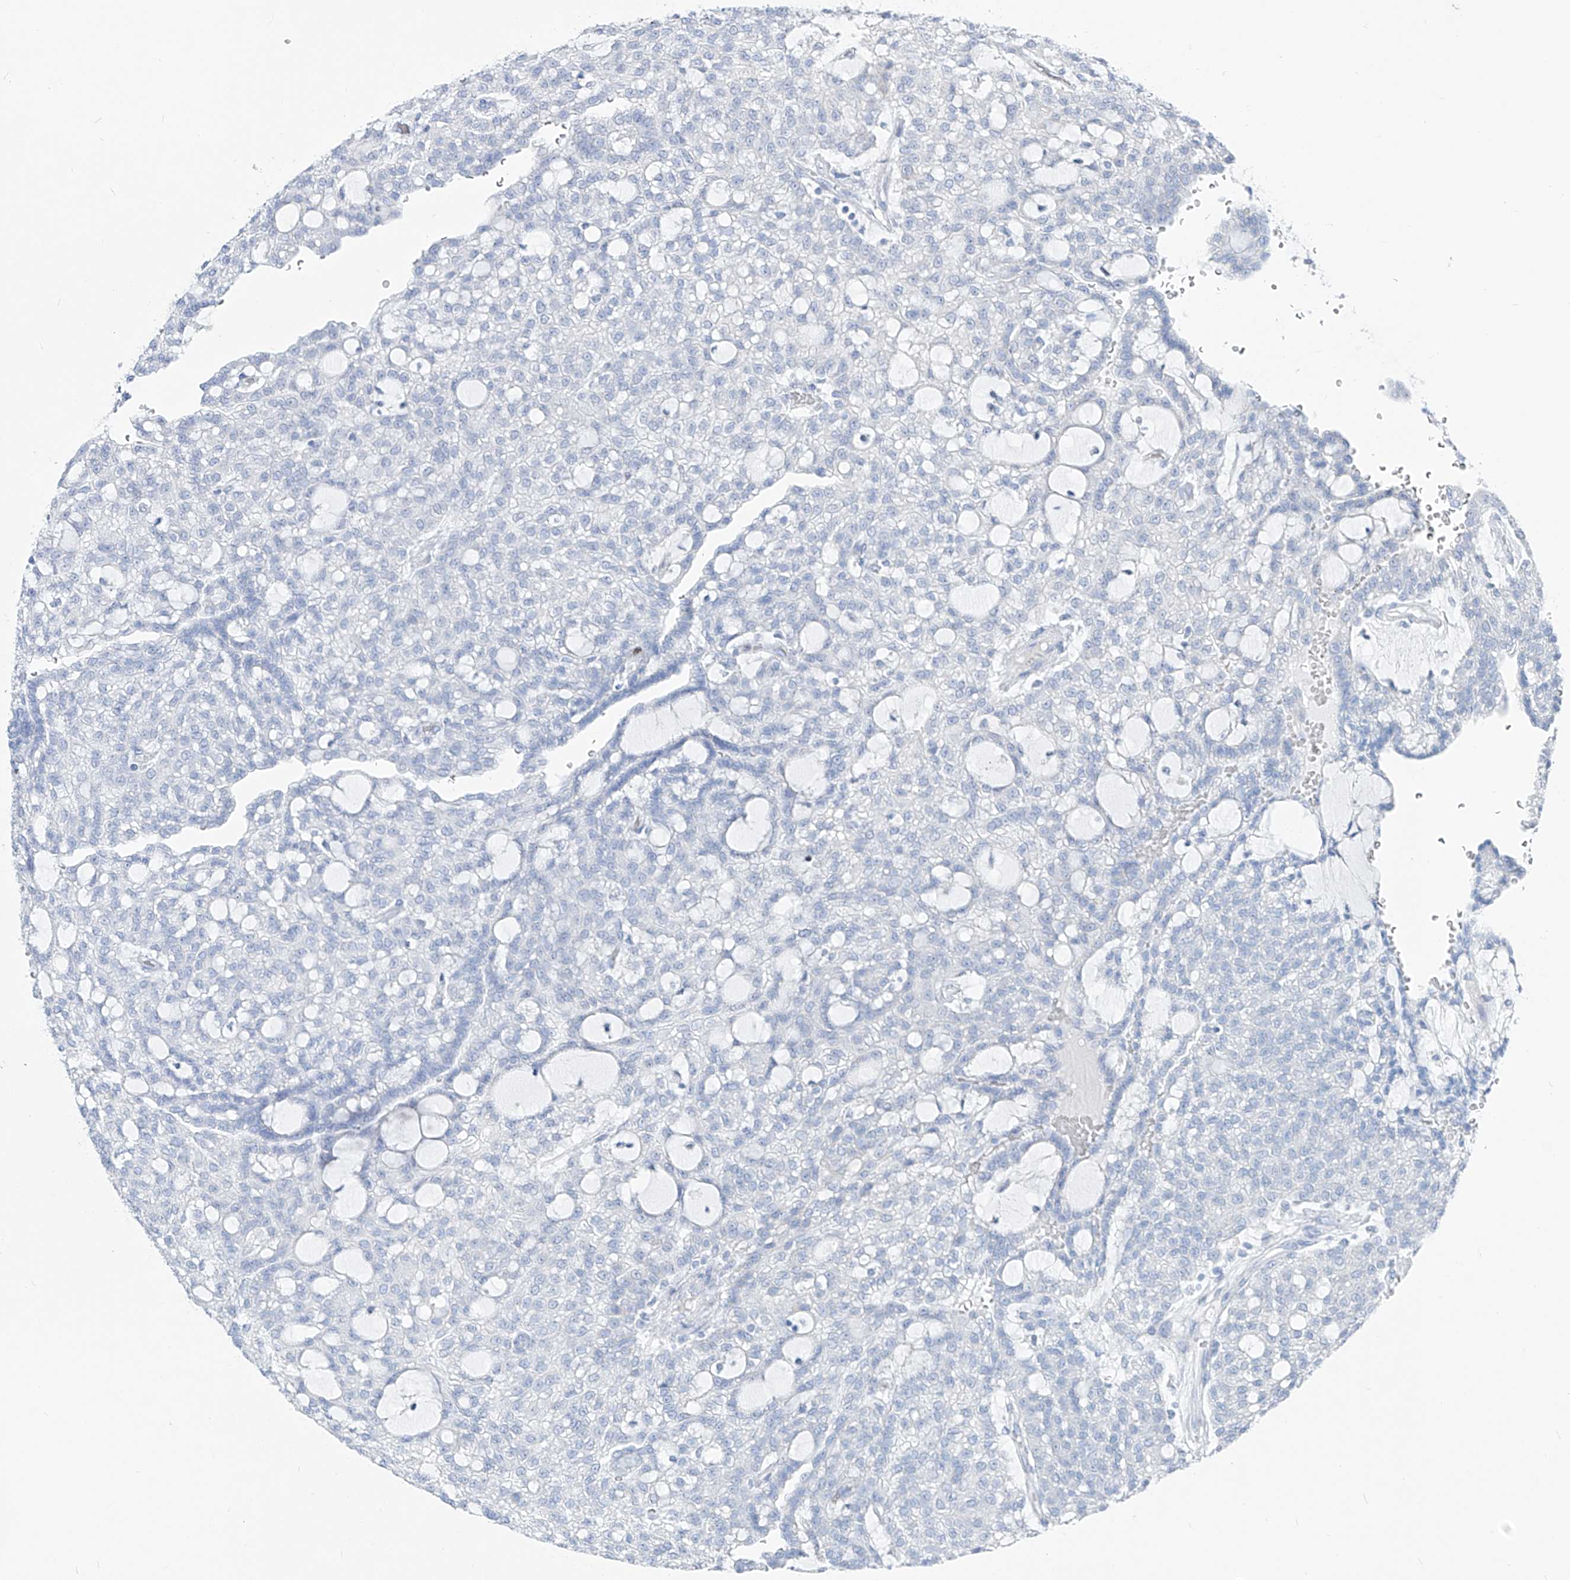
{"staining": {"intensity": "negative", "quantity": "none", "location": "none"}, "tissue": "renal cancer", "cell_type": "Tumor cells", "image_type": "cancer", "snomed": [{"axis": "morphology", "description": "Adenocarcinoma, NOS"}, {"axis": "topography", "description": "Kidney"}], "caption": "IHC of human renal adenocarcinoma reveals no staining in tumor cells.", "gene": "FRS3", "patient": {"sex": "male", "age": 63}}